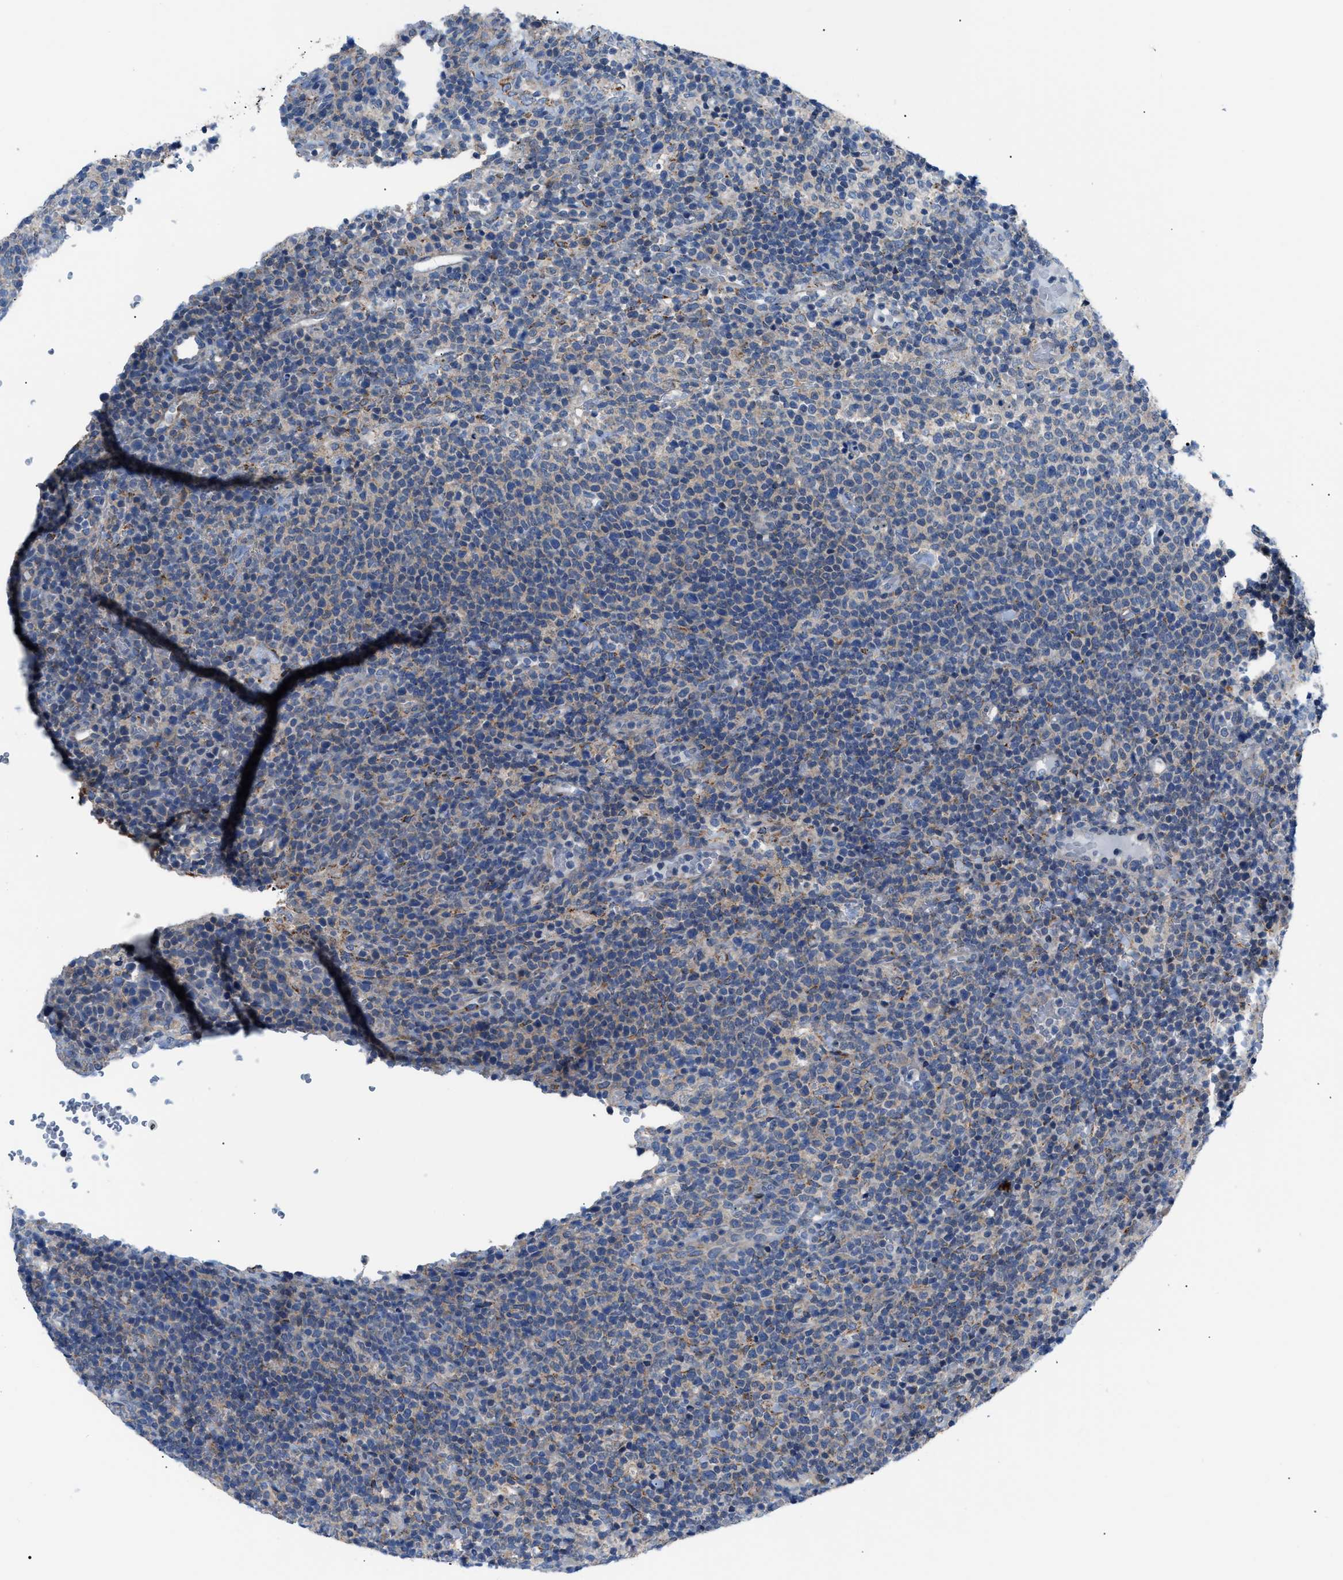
{"staining": {"intensity": "negative", "quantity": "none", "location": "none"}, "tissue": "lymphoma", "cell_type": "Tumor cells", "image_type": "cancer", "snomed": [{"axis": "morphology", "description": "Malignant lymphoma, non-Hodgkin's type, High grade"}, {"axis": "topography", "description": "Lymph node"}], "caption": "An image of high-grade malignant lymphoma, non-Hodgkin's type stained for a protein demonstrates no brown staining in tumor cells.", "gene": "TMEM45B", "patient": {"sex": "male", "age": 61}}